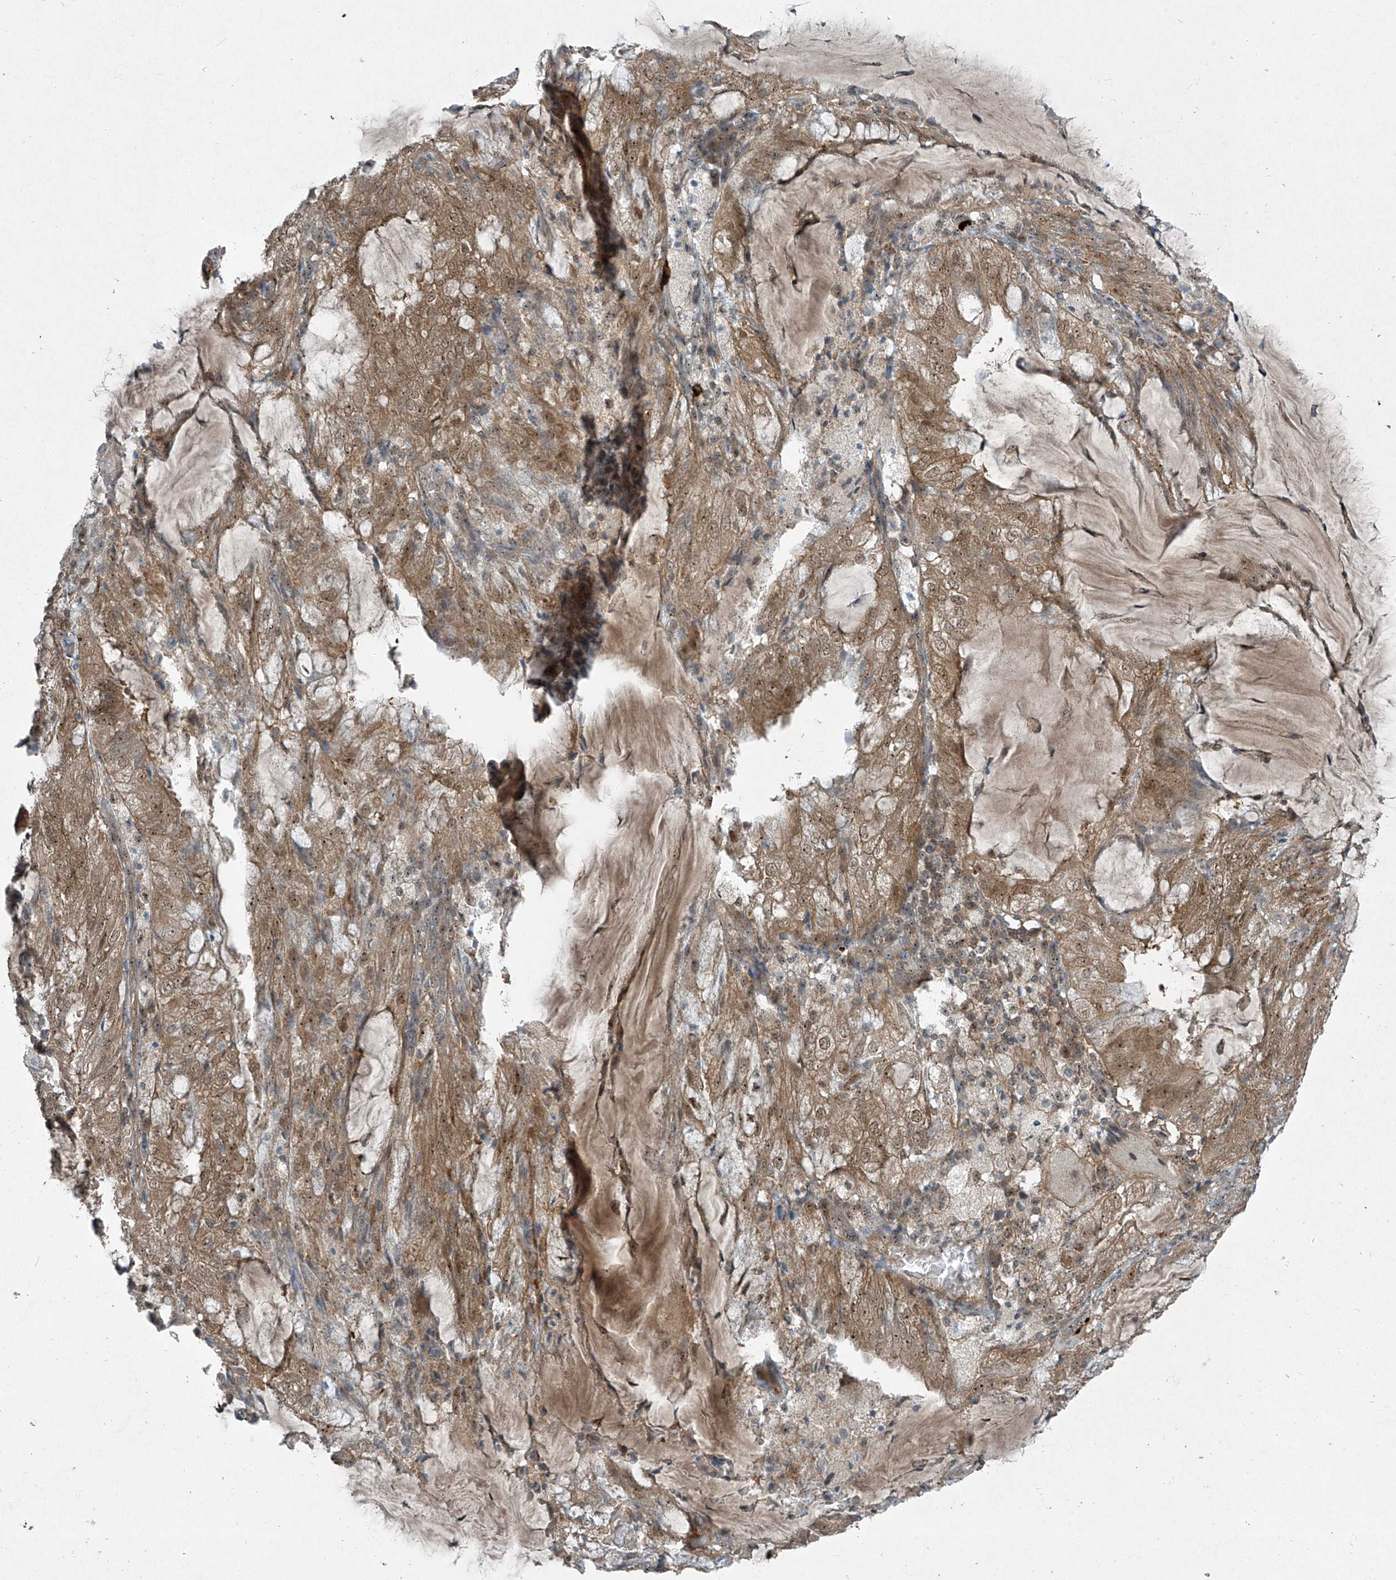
{"staining": {"intensity": "moderate", "quantity": ">75%", "location": "cytoplasmic/membranous,nuclear"}, "tissue": "endometrial cancer", "cell_type": "Tumor cells", "image_type": "cancer", "snomed": [{"axis": "morphology", "description": "Adenocarcinoma, NOS"}, {"axis": "topography", "description": "Endometrium"}], "caption": "Human endometrial adenocarcinoma stained with a brown dye displays moderate cytoplasmic/membranous and nuclear positive positivity in about >75% of tumor cells.", "gene": "PPCS", "patient": {"sex": "female", "age": 81}}